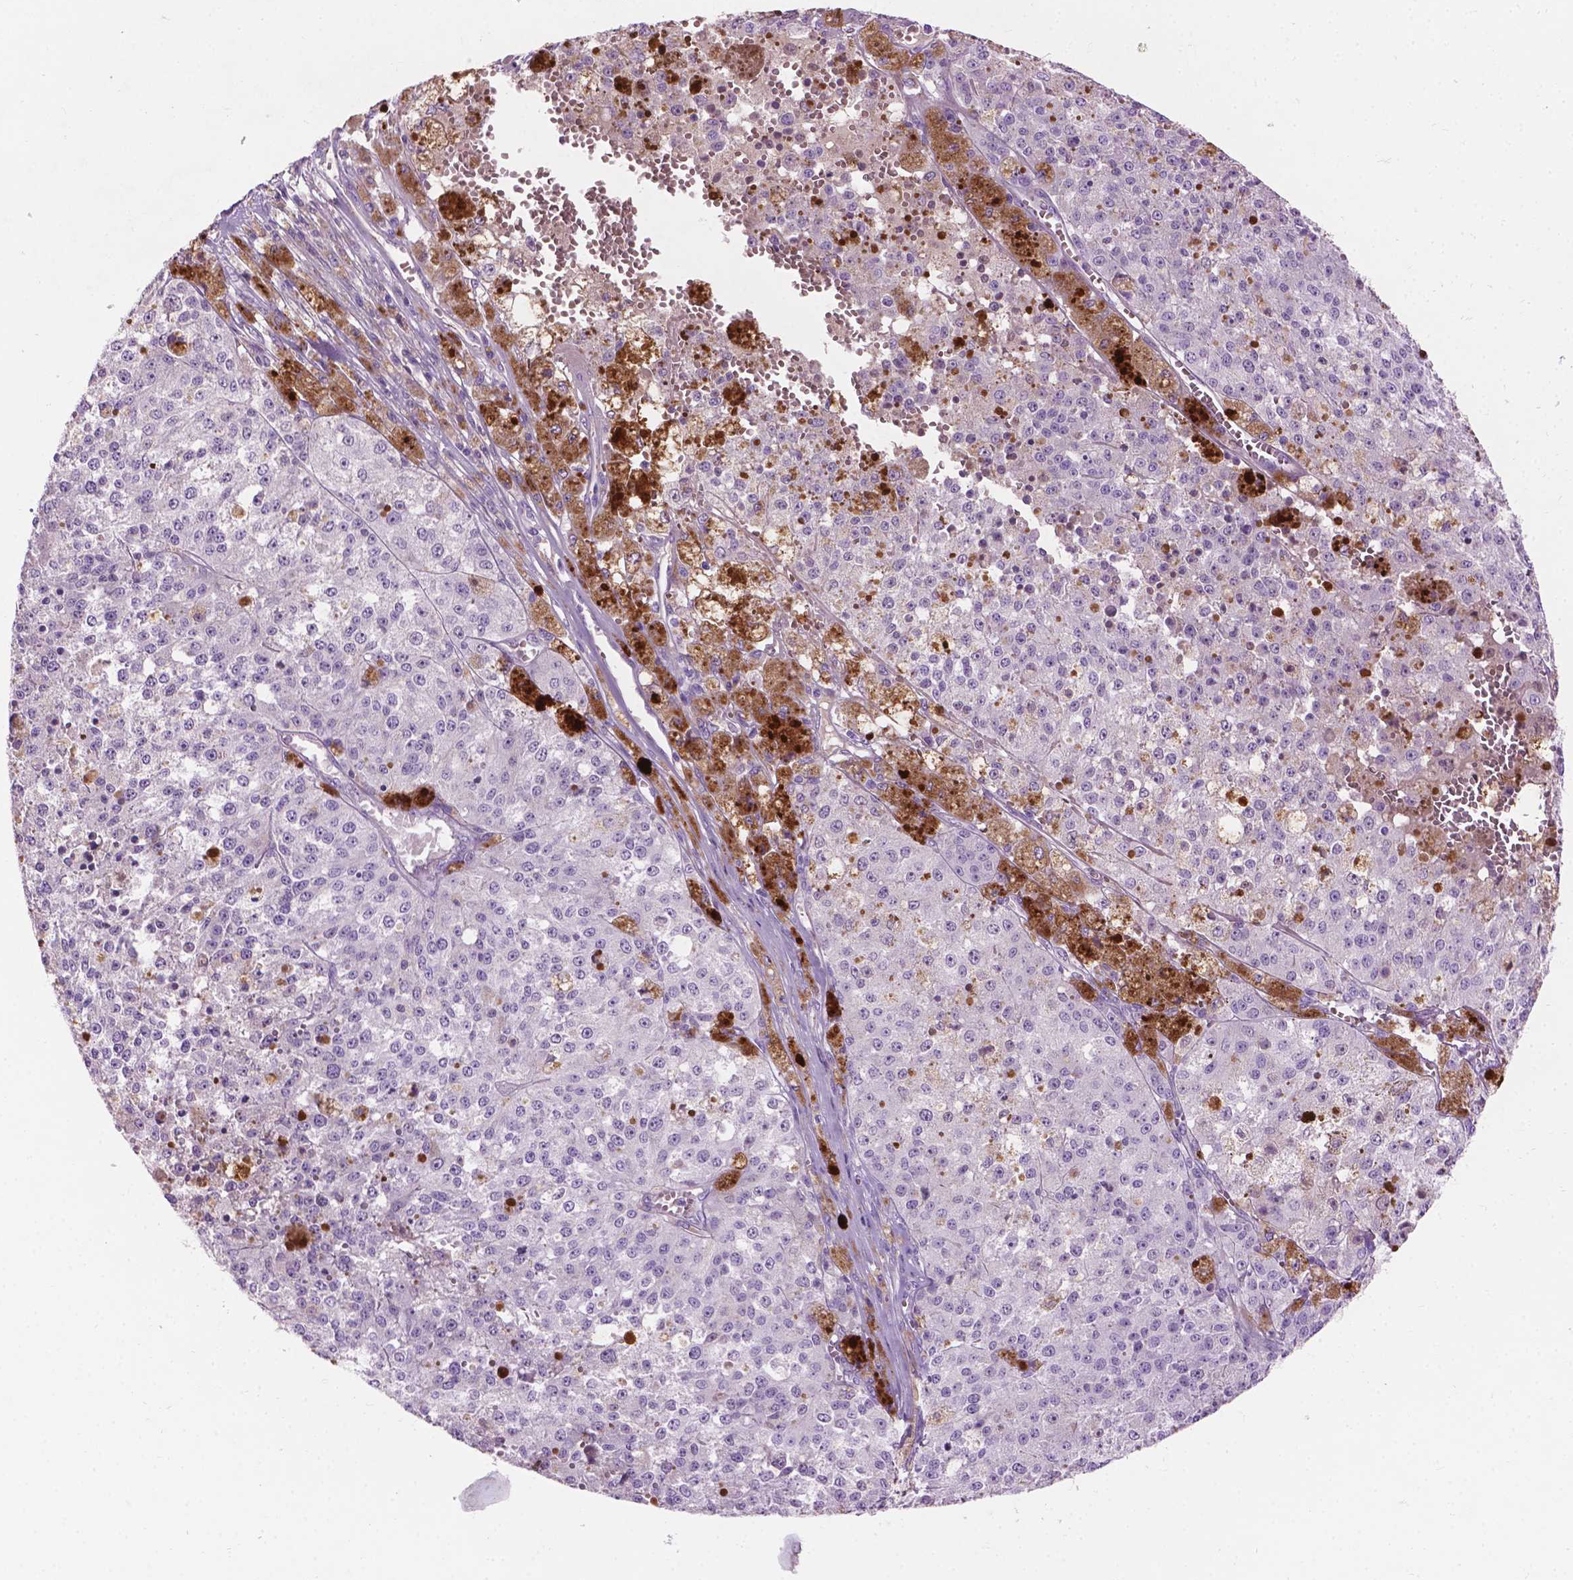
{"staining": {"intensity": "negative", "quantity": "none", "location": "none"}, "tissue": "melanoma", "cell_type": "Tumor cells", "image_type": "cancer", "snomed": [{"axis": "morphology", "description": "Malignant melanoma, Metastatic site"}, {"axis": "topography", "description": "Lymph node"}], "caption": "Immunohistochemistry image of neoplastic tissue: human malignant melanoma (metastatic site) stained with DAB demonstrates no significant protein positivity in tumor cells. Nuclei are stained in blue.", "gene": "NOXO1", "patient": {"sex": "female", "age": 64}}